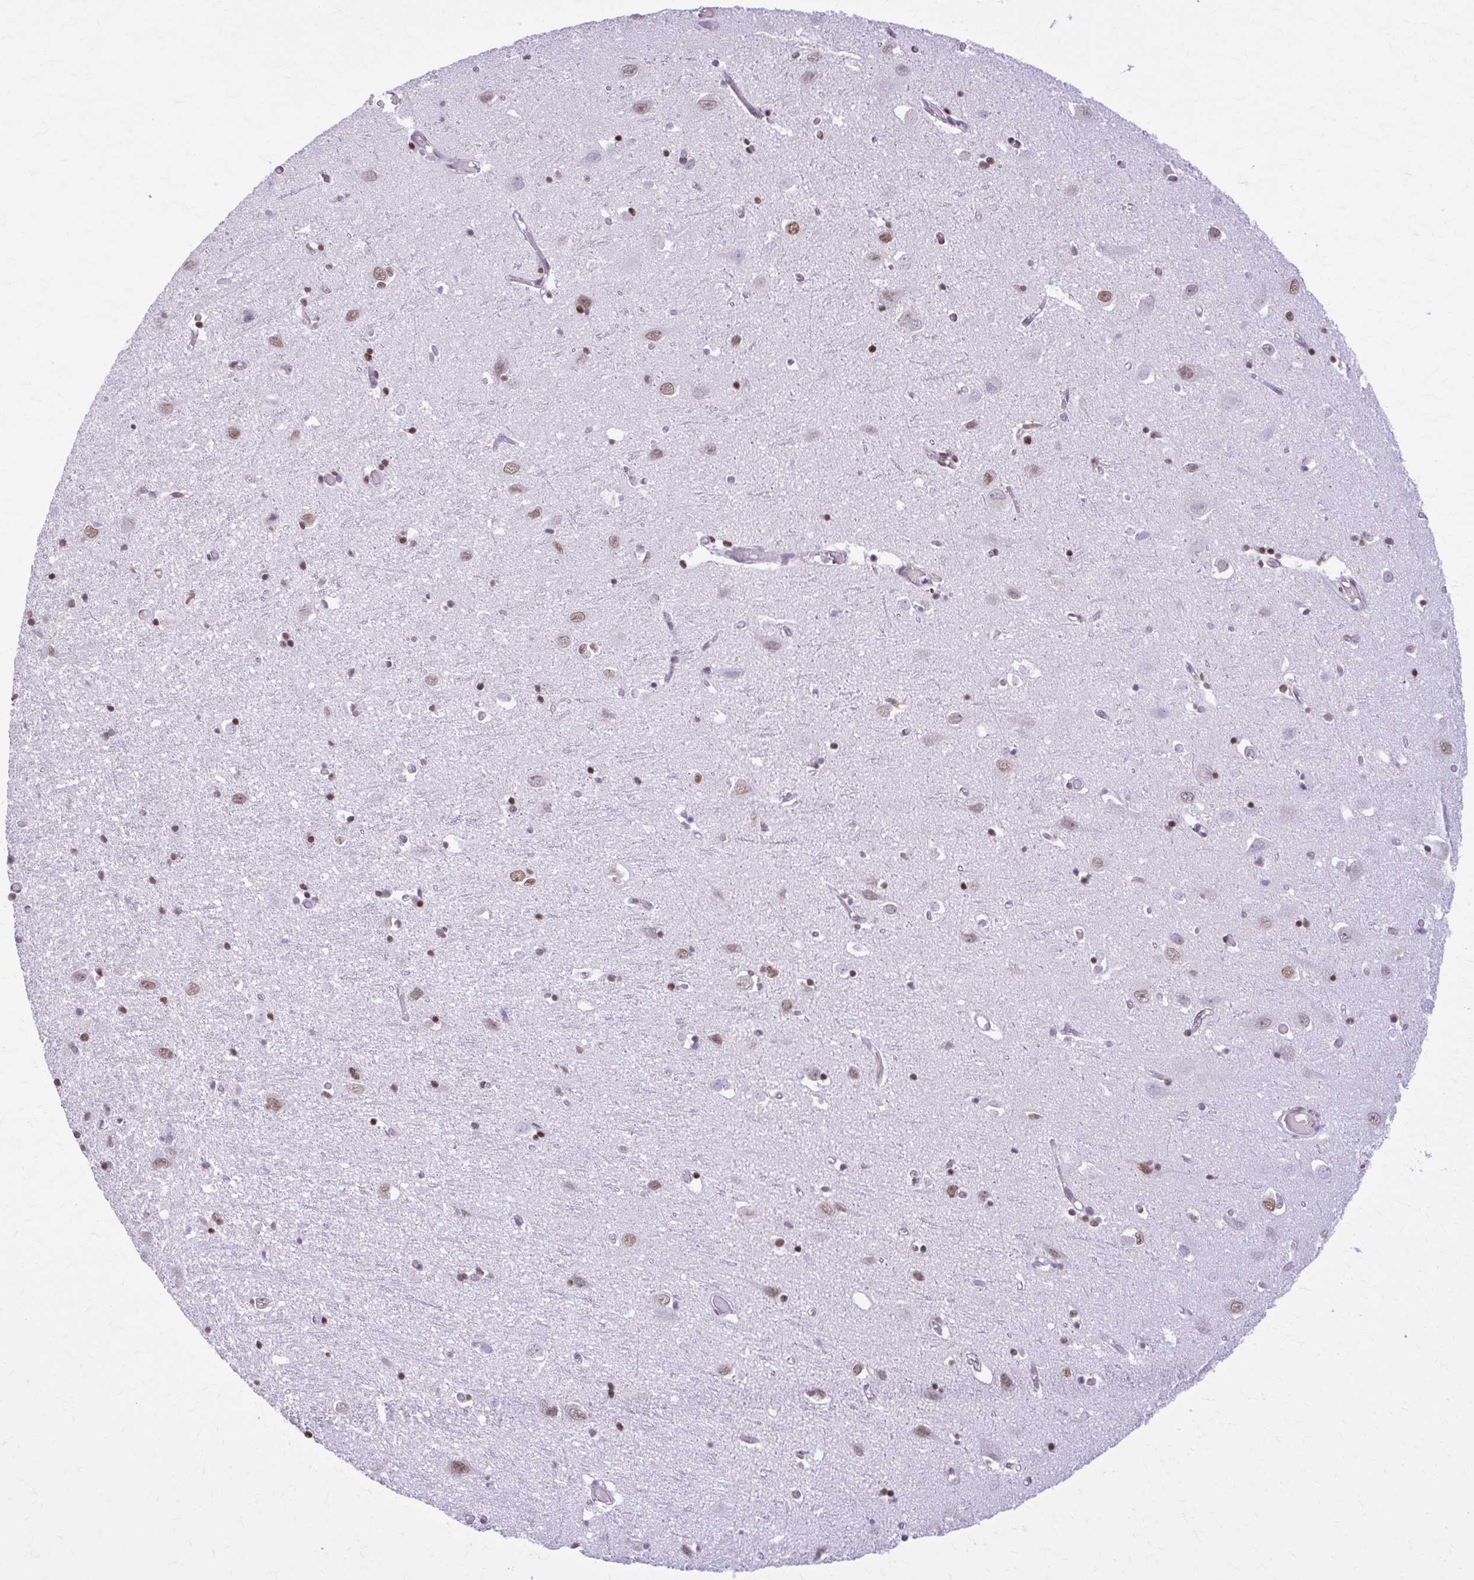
{"staining": {"intensity": "weak", "quantity": ">75%", "location": "nuclear"}, "tissue": "cerebral cortex", "cell_type": "Endothelial cells", "image_type": "normal", "snomed": [{"axis": "morphology", "description": "Normal tissue, NOS"}, {"axis": "topography", "description": "Cerebral cortex"}], "caption": "Immunohistochemical staining of normal cerebral cortex exhibits >75% levels of weak nuclear protein positivity in about >75% of endothelial cells.", "gene": "PABIR1", "patient": {"sex": "male", "age": 70}}